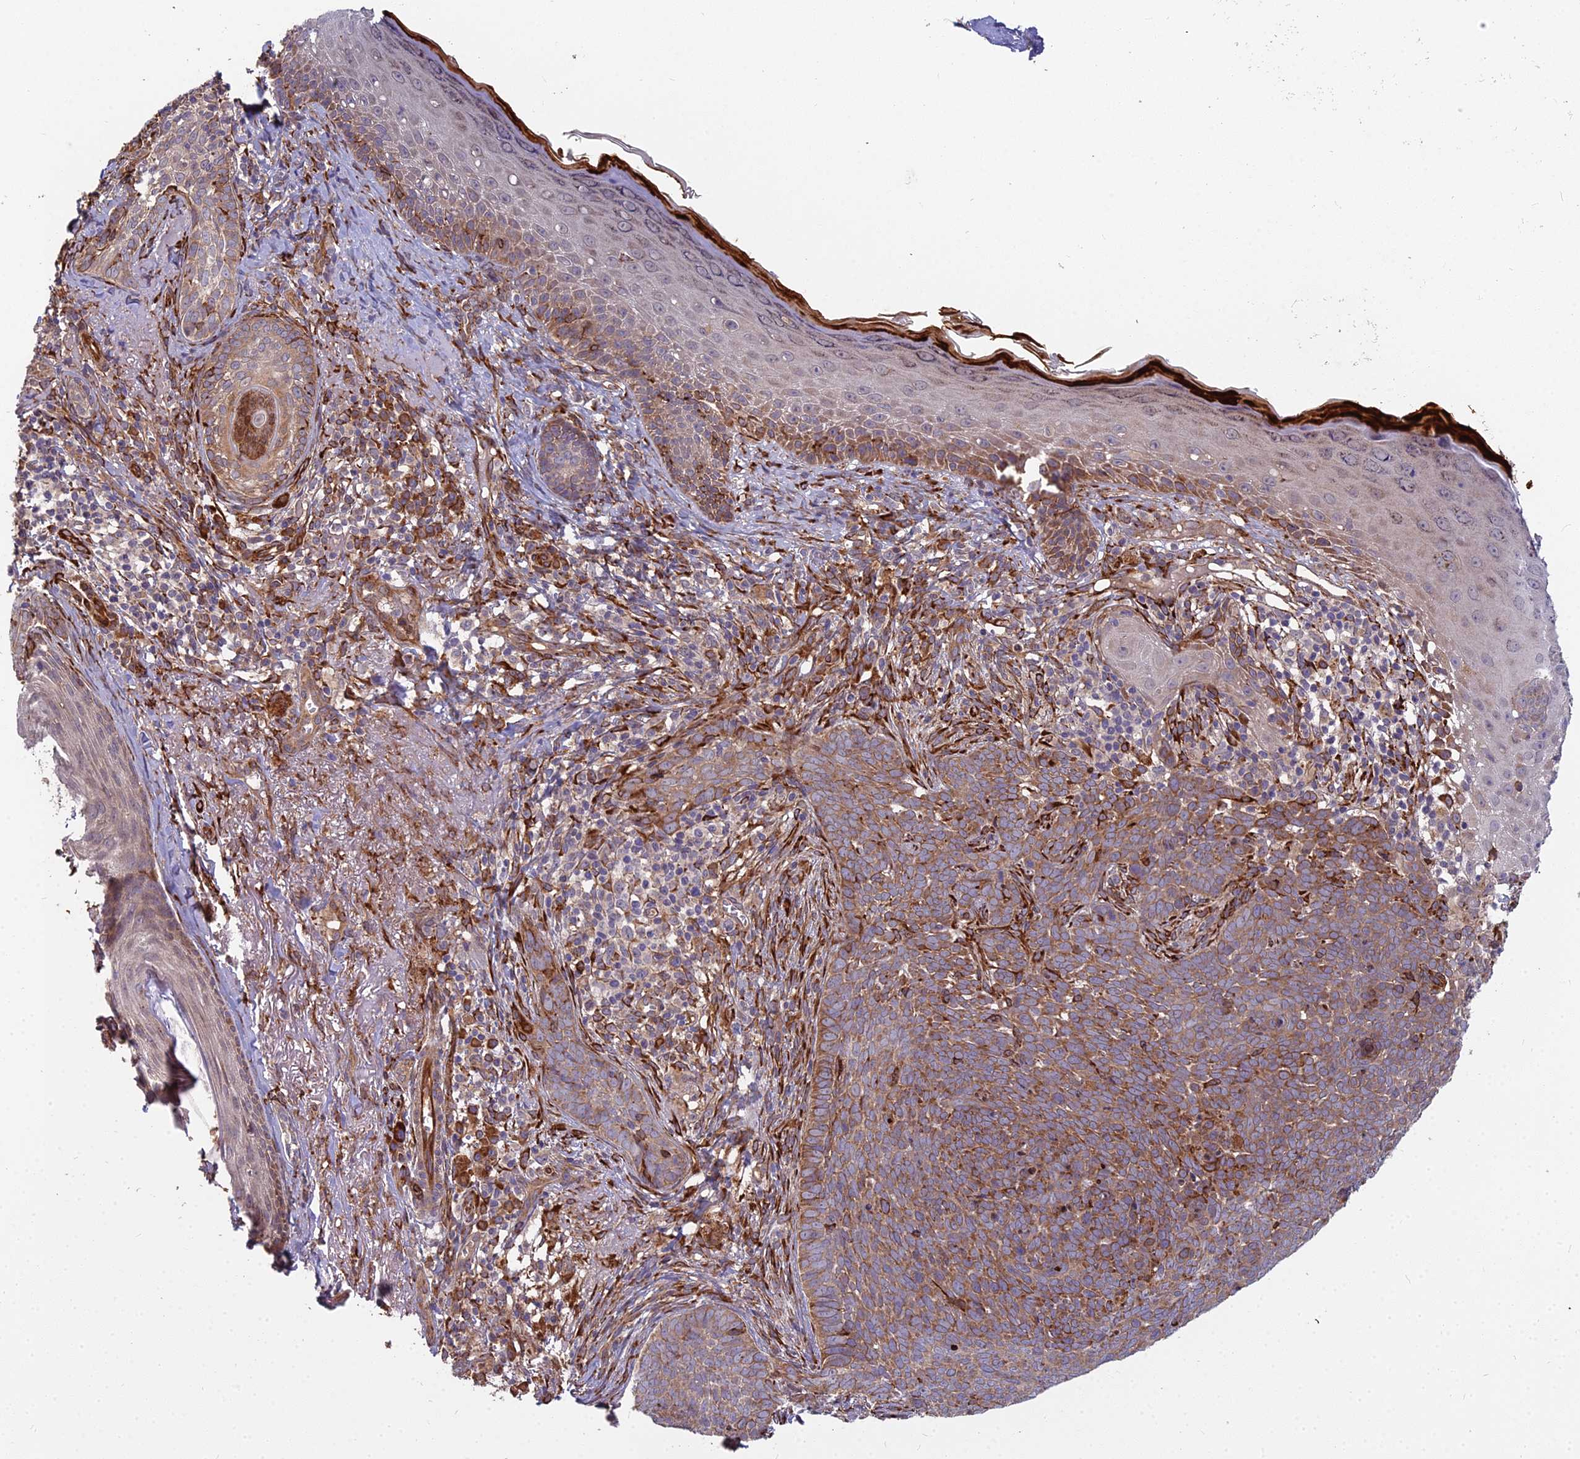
{"staining": {"intensity": "moderate", "quantity": ">75%", "location": "cytoplasmic/membranous"}, "tissue": "skin cancer", "cell_type": "Tumor cells", "image_type": "cancer", "snomed": [{"axis": "morphology", "description": "Basal cell carcinoma"}, {"axis": "topography", "description": "Skin"}], "caption": "A photomicrograph of human skin basal cell carcinoma stained for a protein exhibits moderate cytoplasmic/membranous brown staining in tumor cells.", "gene": "NDUFAF7", "patient": {"sex": "female", "age": 76}}